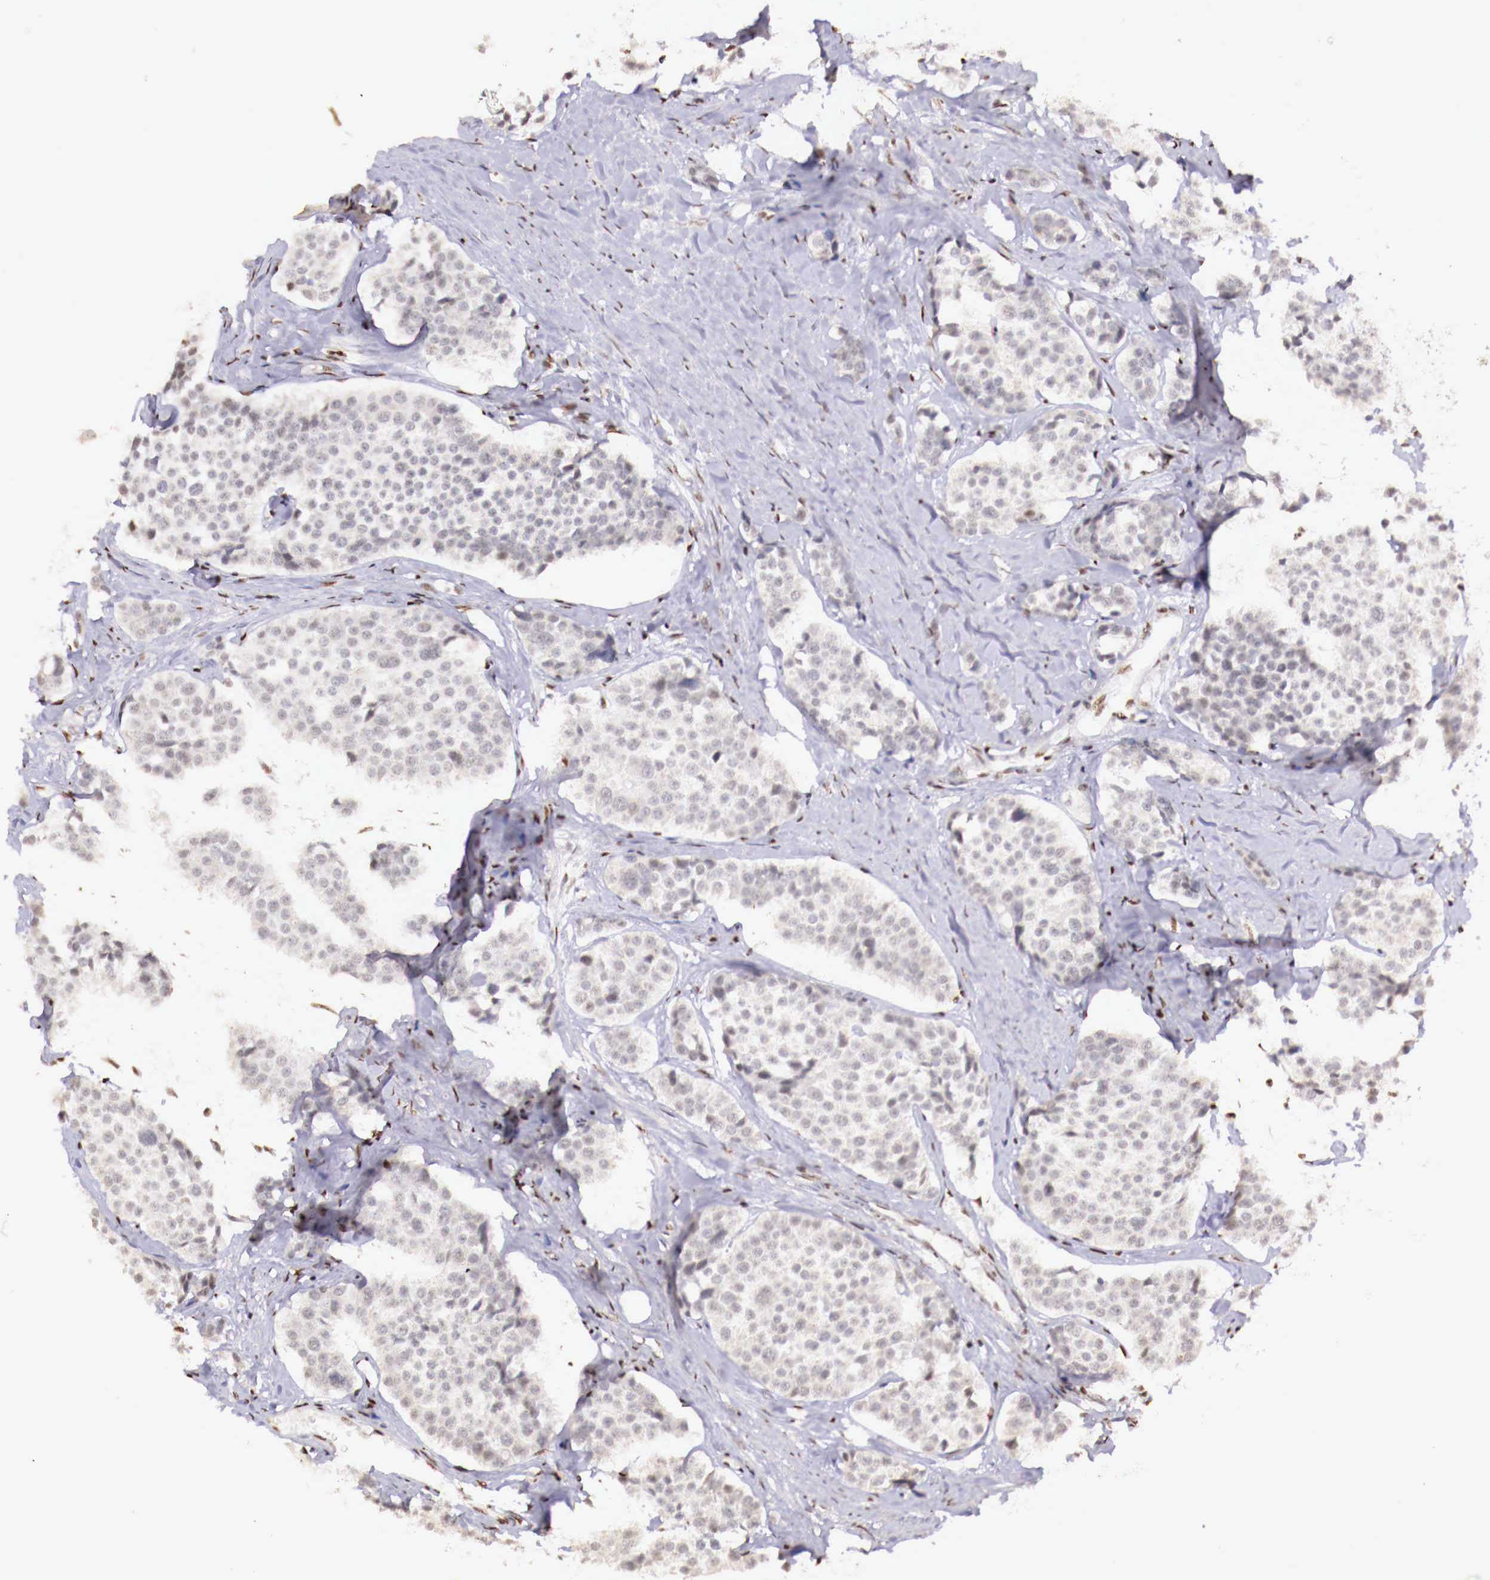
{"staining": {"intensity": "negative", "quantity": "none", "location": "none"}, "tissue": "carcinoid", "cell_type": "Tumor cells", "image_type": "cancer", "snomed": [{"axis": "morphology", "description": "Carcinoid, malignant, NOS"}, {"axis": "topography", "description": "Small intestine"}], "caption": "DAB immunohistochemical staining of carcinoid reveals no significant staining in tumor cells.", "gene": "SP1", "patient": {"sex": "male", "age": 60}}